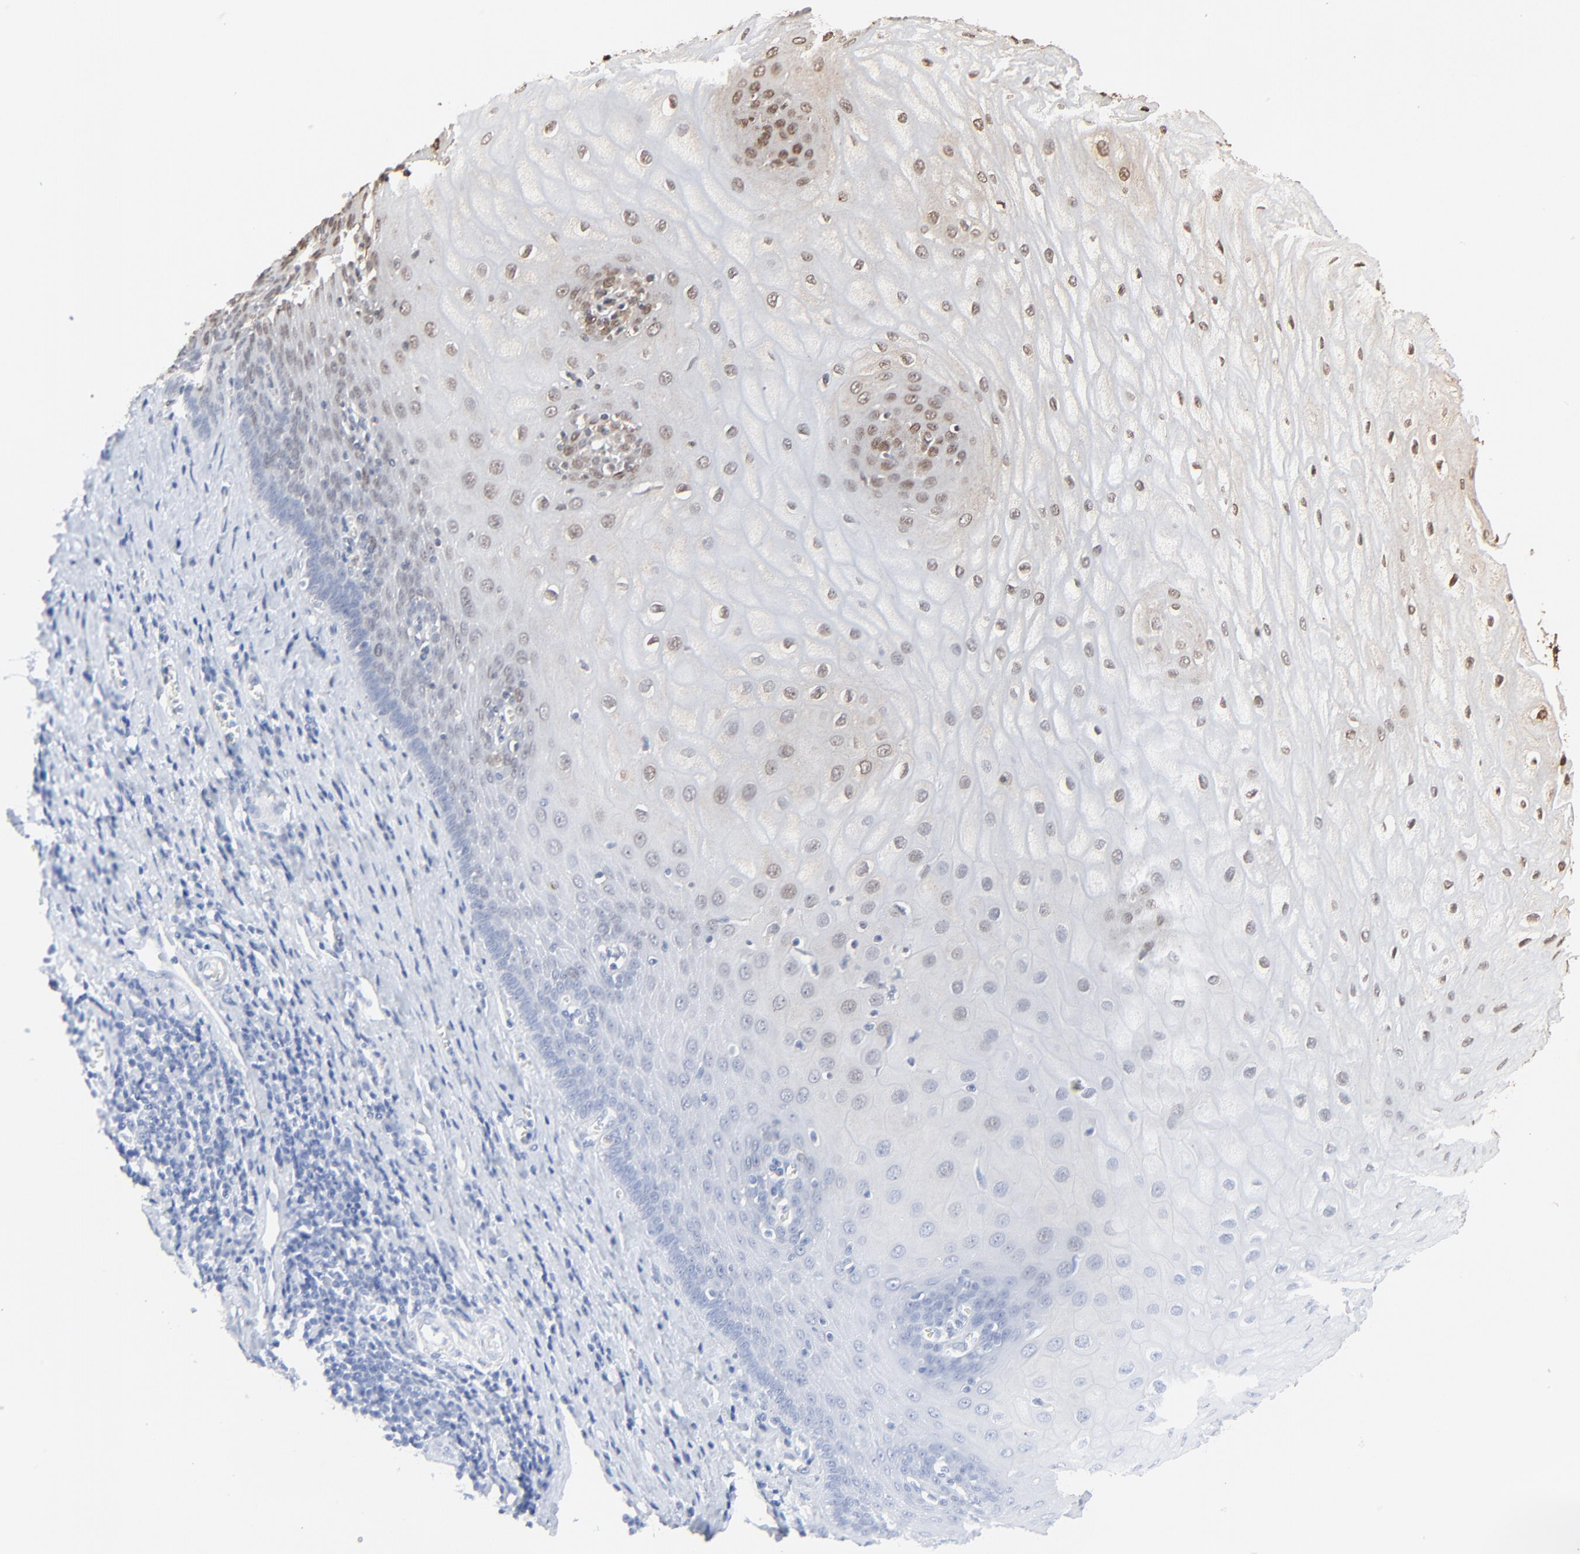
{"staining": {"intensity": "weak", "quantity": "<25%", "location": "nuclear"}, "tissue": "esophagus", "cell_type": "Squamous epithelial cells", "image_type": "normal", "snomed": [{"axis": "morphology", "description": "Normal tissue, NOS"}, {"axis": "morphology", "description": "Squamous cell carcinoma, NOS"}, {"axis": "topography", "description": "Esophagus"}], "caption": "Immunohistochemistry (IHC) photomicrograph of unremarkable esophagus: human esophagus stained with DAB (3,3'-diaminobenzidine) displays no significant protein positivity in squamous epithelial cells.", "gene": "FAM227A", "patient": {"sex": "male", "age": 65}}